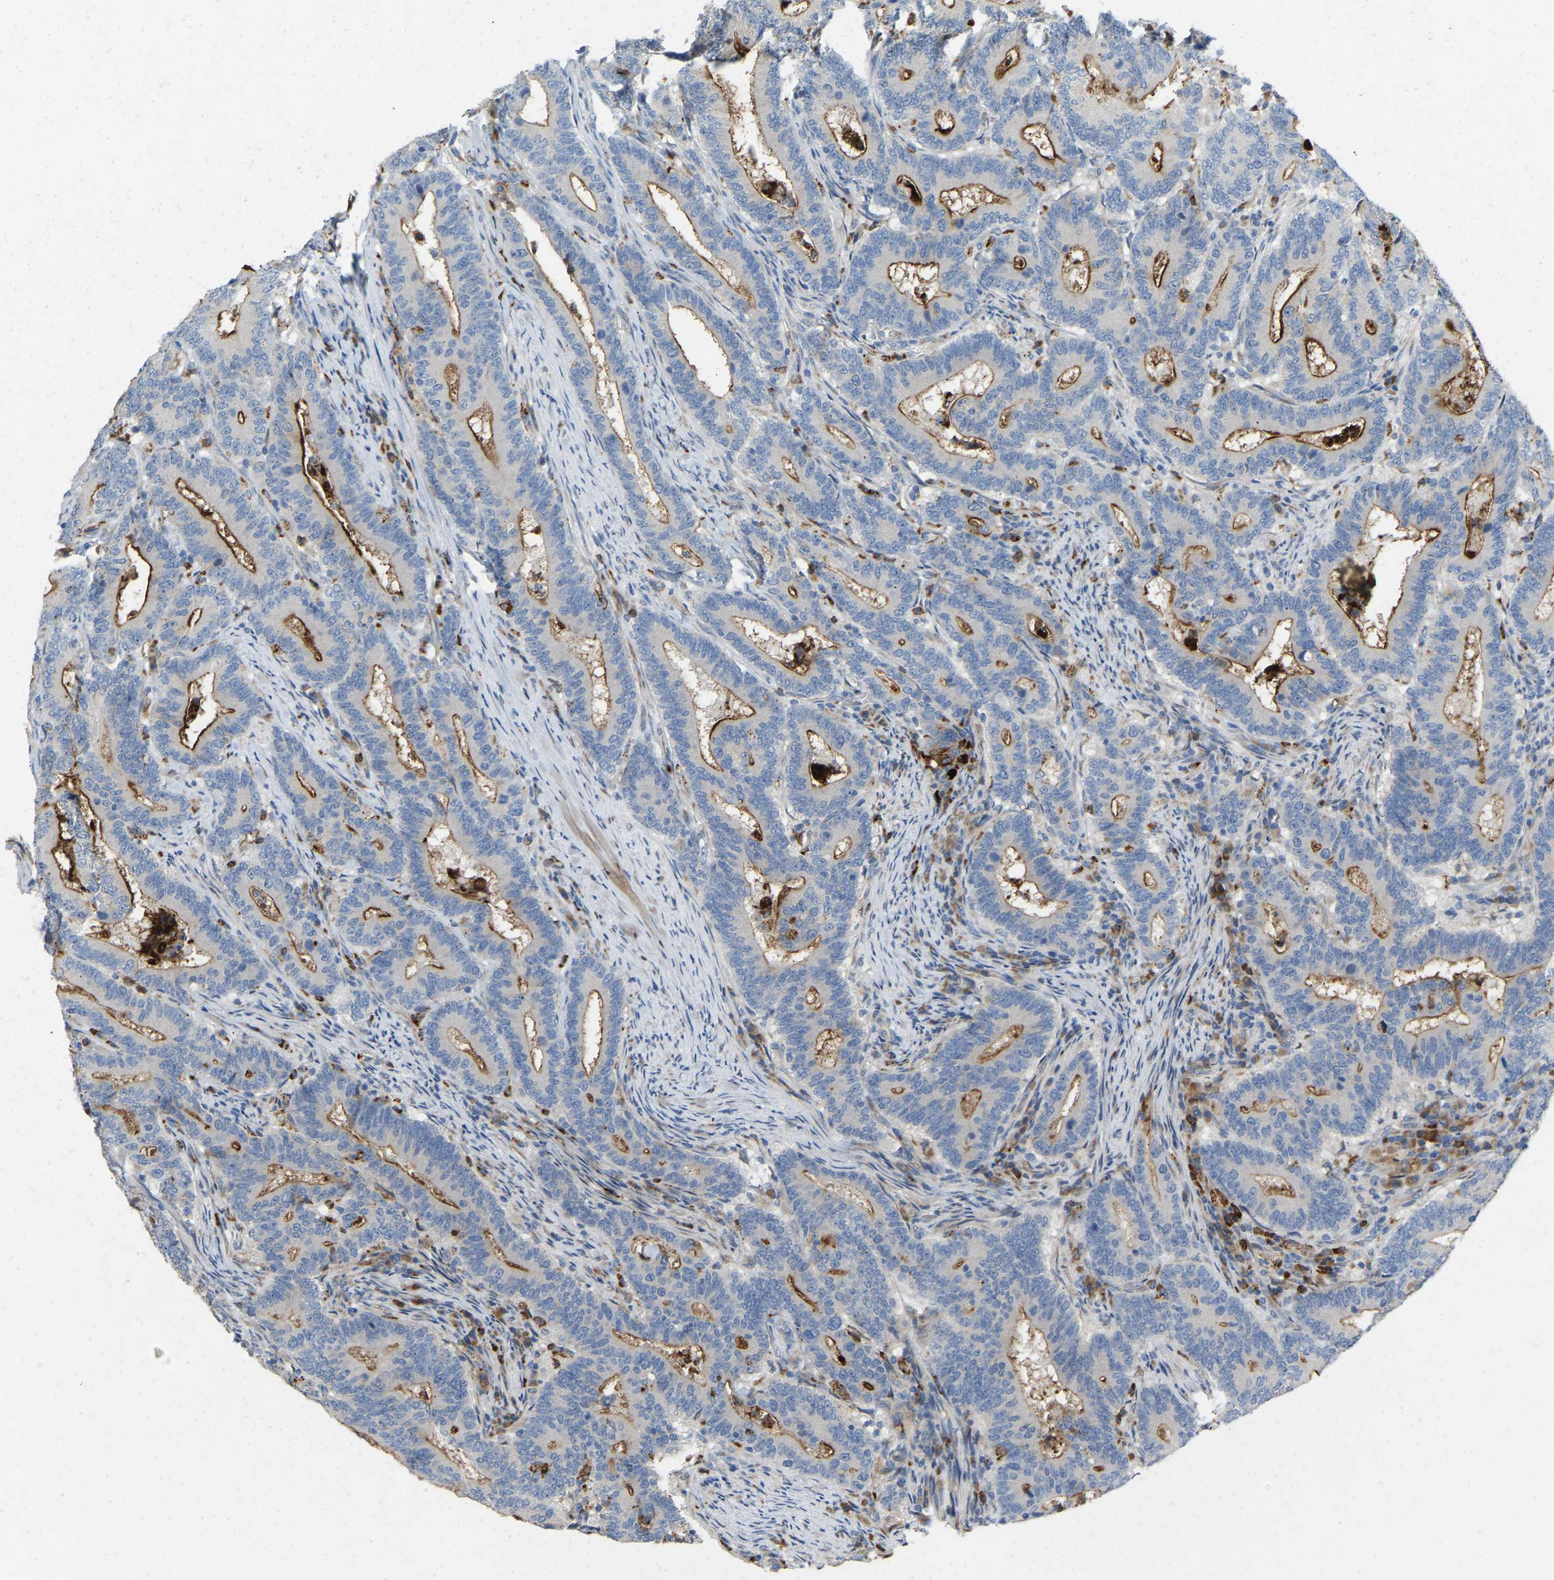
{"staining": {"intensity": "moderate", "quantity": ">75%", "location": "cytoplasmic/membranous"}, "tissue": "colorectal cancer", "cell_type": "Tumor cells", "image_type": "cancer", "snomed": [{"axis": "morphology", "description": "Adenocarcinoma, NOS"}, {"axis": "topography", "description": "Colon"}], "caption": "This photomicrograph displays immunohistochemistry (IHC) staining of adenocarcinoma (colorectal), with medium moderate cytoplasmic/membranous staining in about >75% of tumor cells.", "gene": "RHEB", "patient": {"sex": "female", "age": 66}}